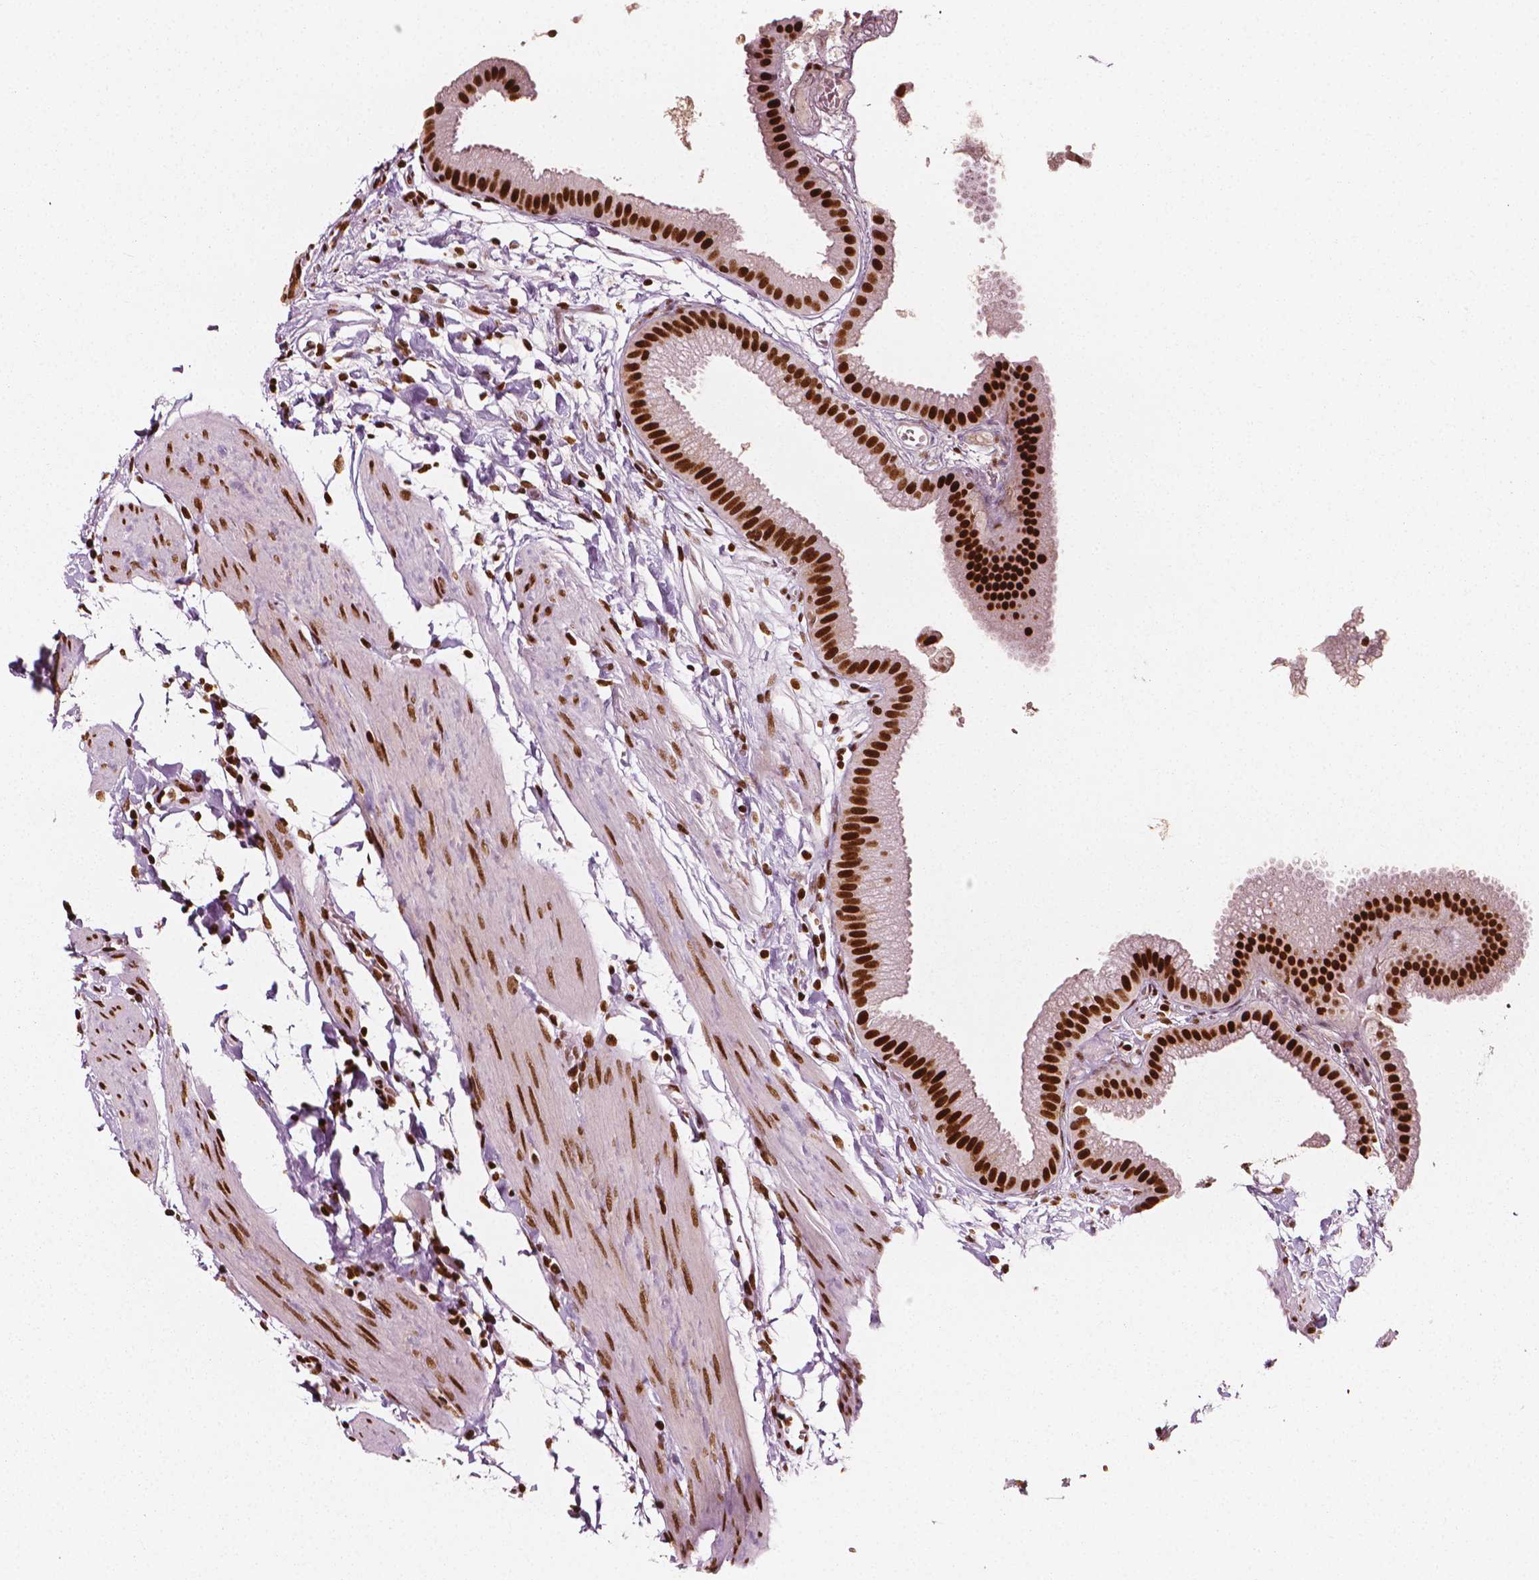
{"staining": {"intensity": "strong", "quantity": ">75%", "location": "nuclear"}, "tissue": "gallbladder", "cell_type": "Glandular cells", "image_type": "normal", "snomed": [{"axis": "morphology", "description": "Normal tissue, NOS"}, {"axis": "topography", "description": "Gallbladder"}], "caption": "Immunohistochemical staining of unremarkable gallbladder demonstrates strong nuclear protein staining in about >75% of glandular cells. Using DAB (3,3'-diaminobenzidine) (brown) and hematoxylin (blue) stains, captured at high magnification using brightfield microscopy.", "gene": "CTCF", "patient": {"sex": "female", "age": 63}}